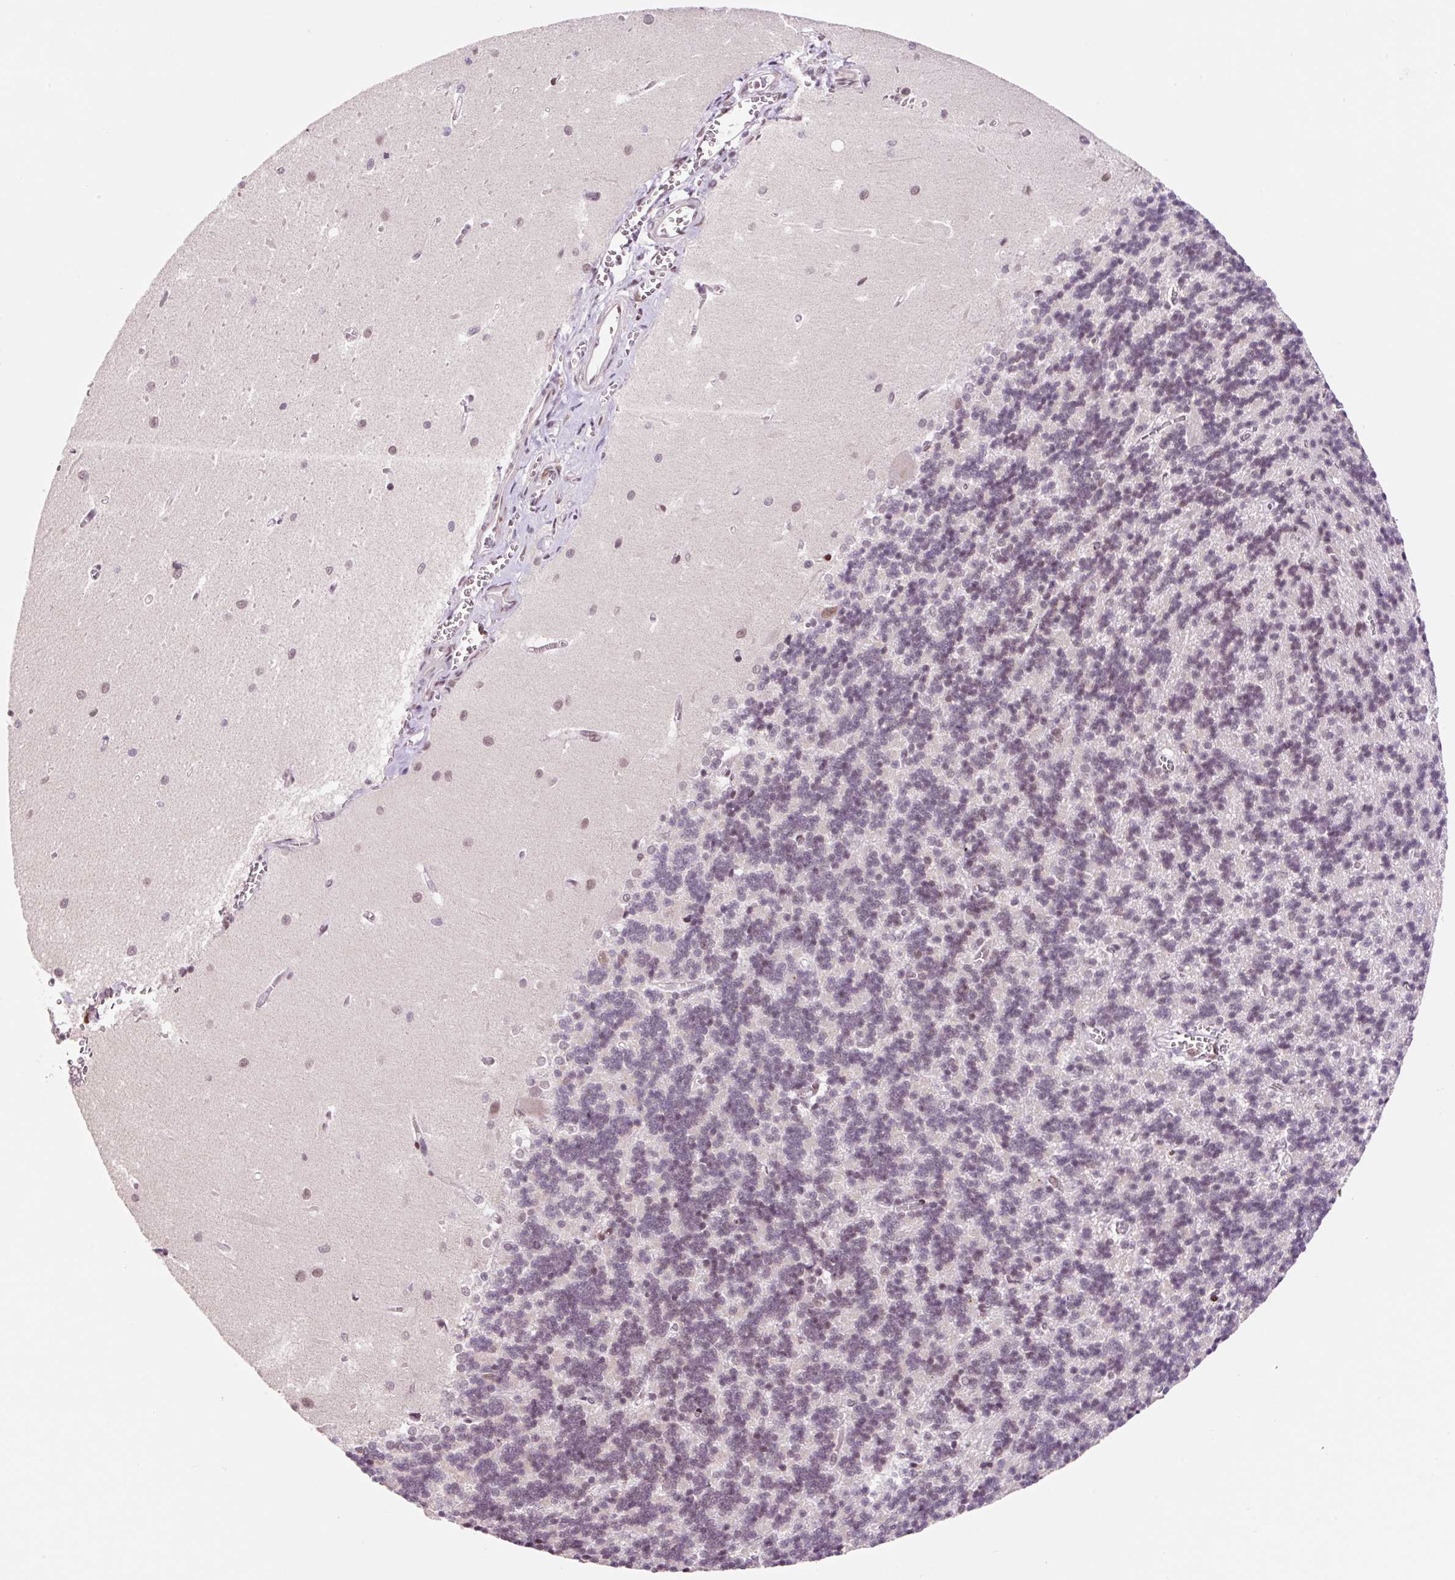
{"staining": {"intensity": "weak", "quantity": "25%-75%", "location": "nuclear"}, "tissue": "cerebellum", "cell_type": "Cells in granular layer", "image_type": "normal", "snomed": [{"axis": "morphology", "description": "Normal tissue, NOS"}, {"axis": "topography", "description": "Cerebellum"}], "caption": "Unremarkable cerebellum demonstrates weak nuclear expression in approximately 25%-75% of cells in granular layer, visualized by immunohistochemistry.", "gene": "CCNL2", "patient": {"sex": "male", "age": 37}}